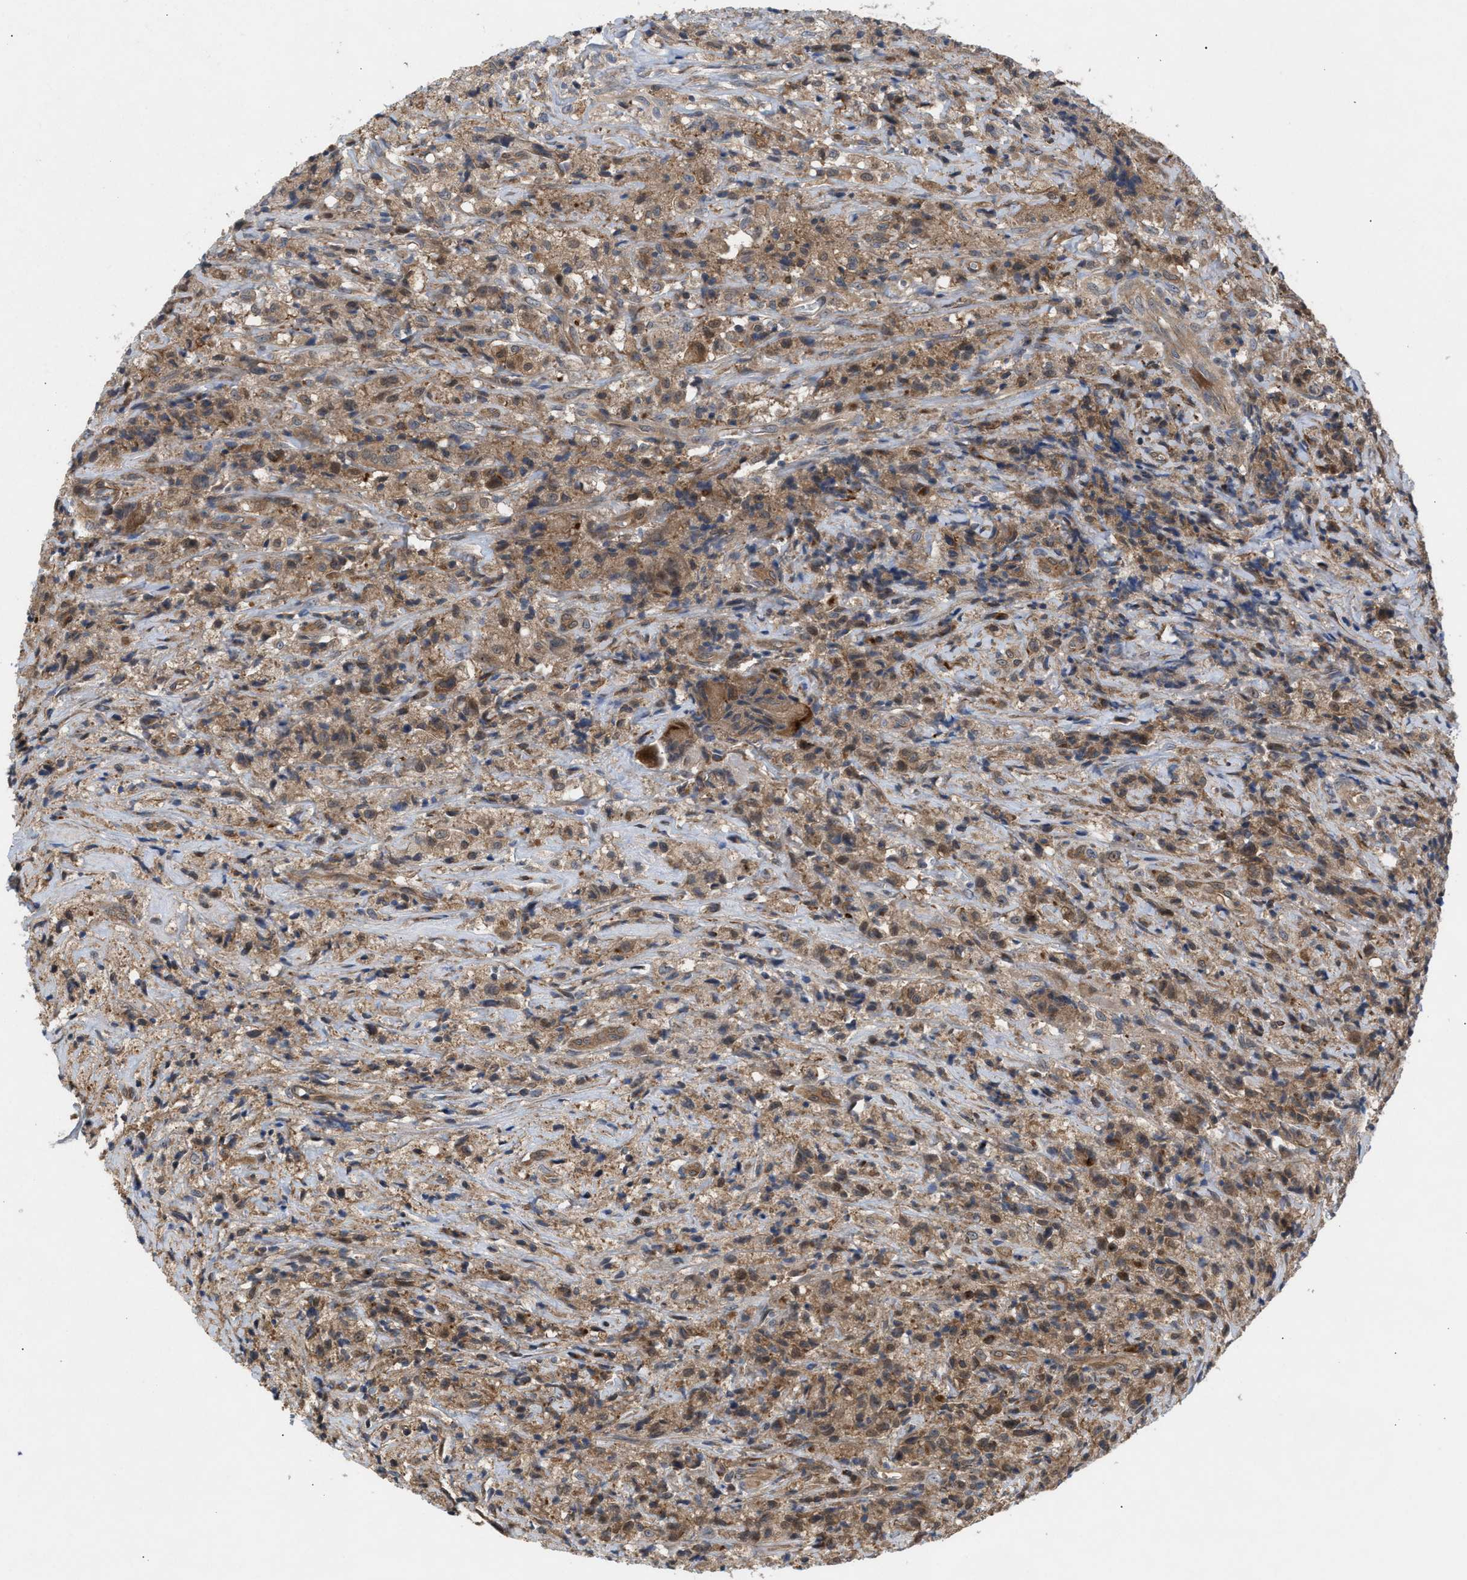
{"staining": {"intensity": "moderate", "quantity": ">75%", "location": "cytoplasmic/membranous"}, "tissue": "testis cancer", "cell_type": "Tumor cells", "image_type": "cancer", "snomed": [{"axis": "morphology", "description": "Carcinoma, Embryonal, NOS"}, {"axis": "topography", "description": "Testis"}], "caption": "This image exhibits immunohistochemistry (IHC) staining of testis cancer, with medium moderate cytoplasmic/membranous staining in approximately >75% of tumor cells.", "gene": "GLOD4", "patient": {"sex": "male", "age": 2}}